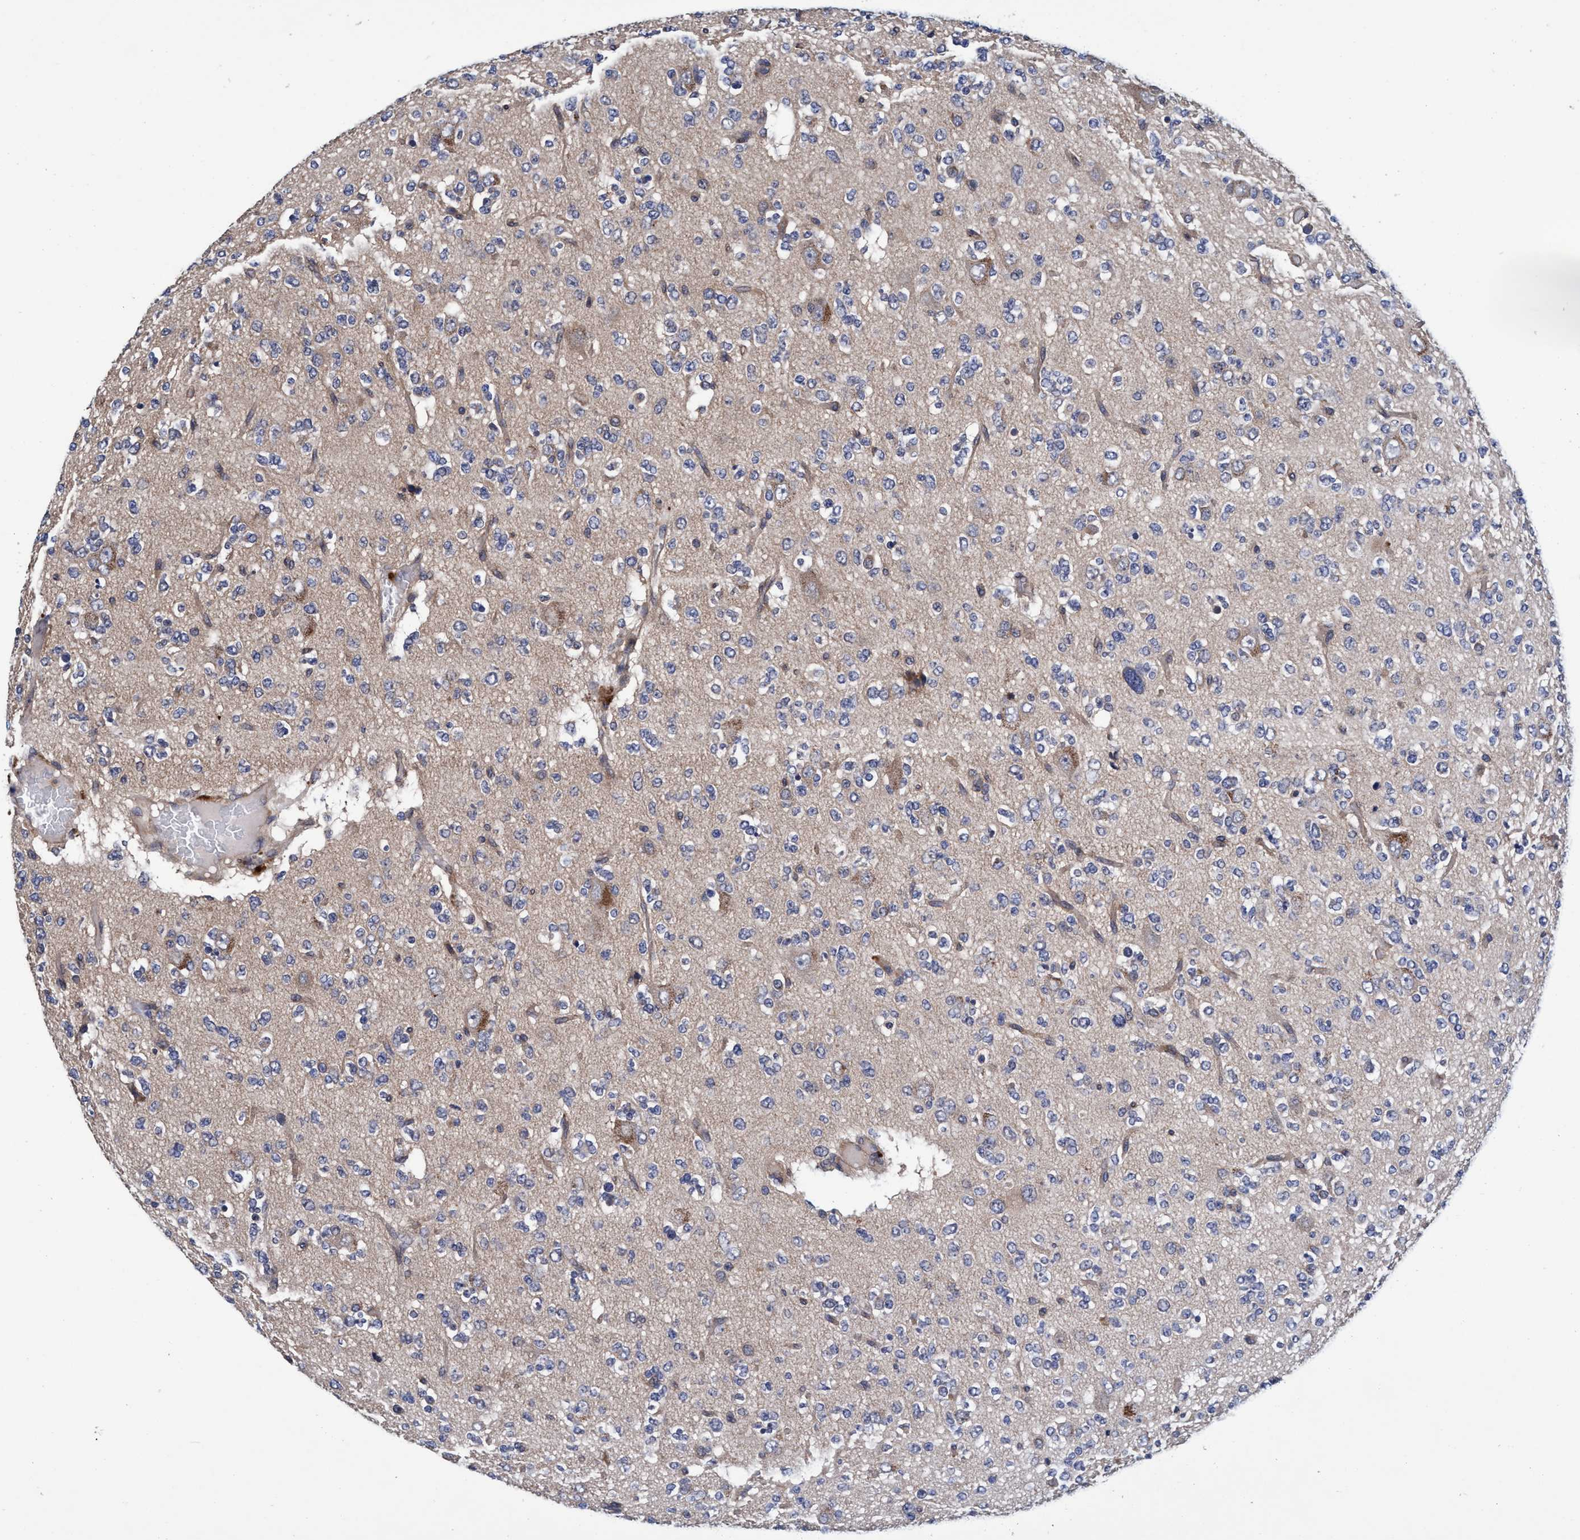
{"staining": {"intensity": "negative", "quantity": "none", "location": "none"}, "tissue": "glioma", "cell_type": "Tumor cells", "image_type": "cancer", "snomed": [{"axis": "morphology", "description": "Glioma, malignant, Low grade"}, {"axis": "topography", "description": "Brain"}], "caption": "Tumor cells are negative for protein expression in human malignant glioma (low-grade). The staining is performed using DAB brown chromogen with nuclei counter-stained in using hematoxylin.", "gene": "CALCOCO2", "patient": {"sex": "male", "age": 38}}